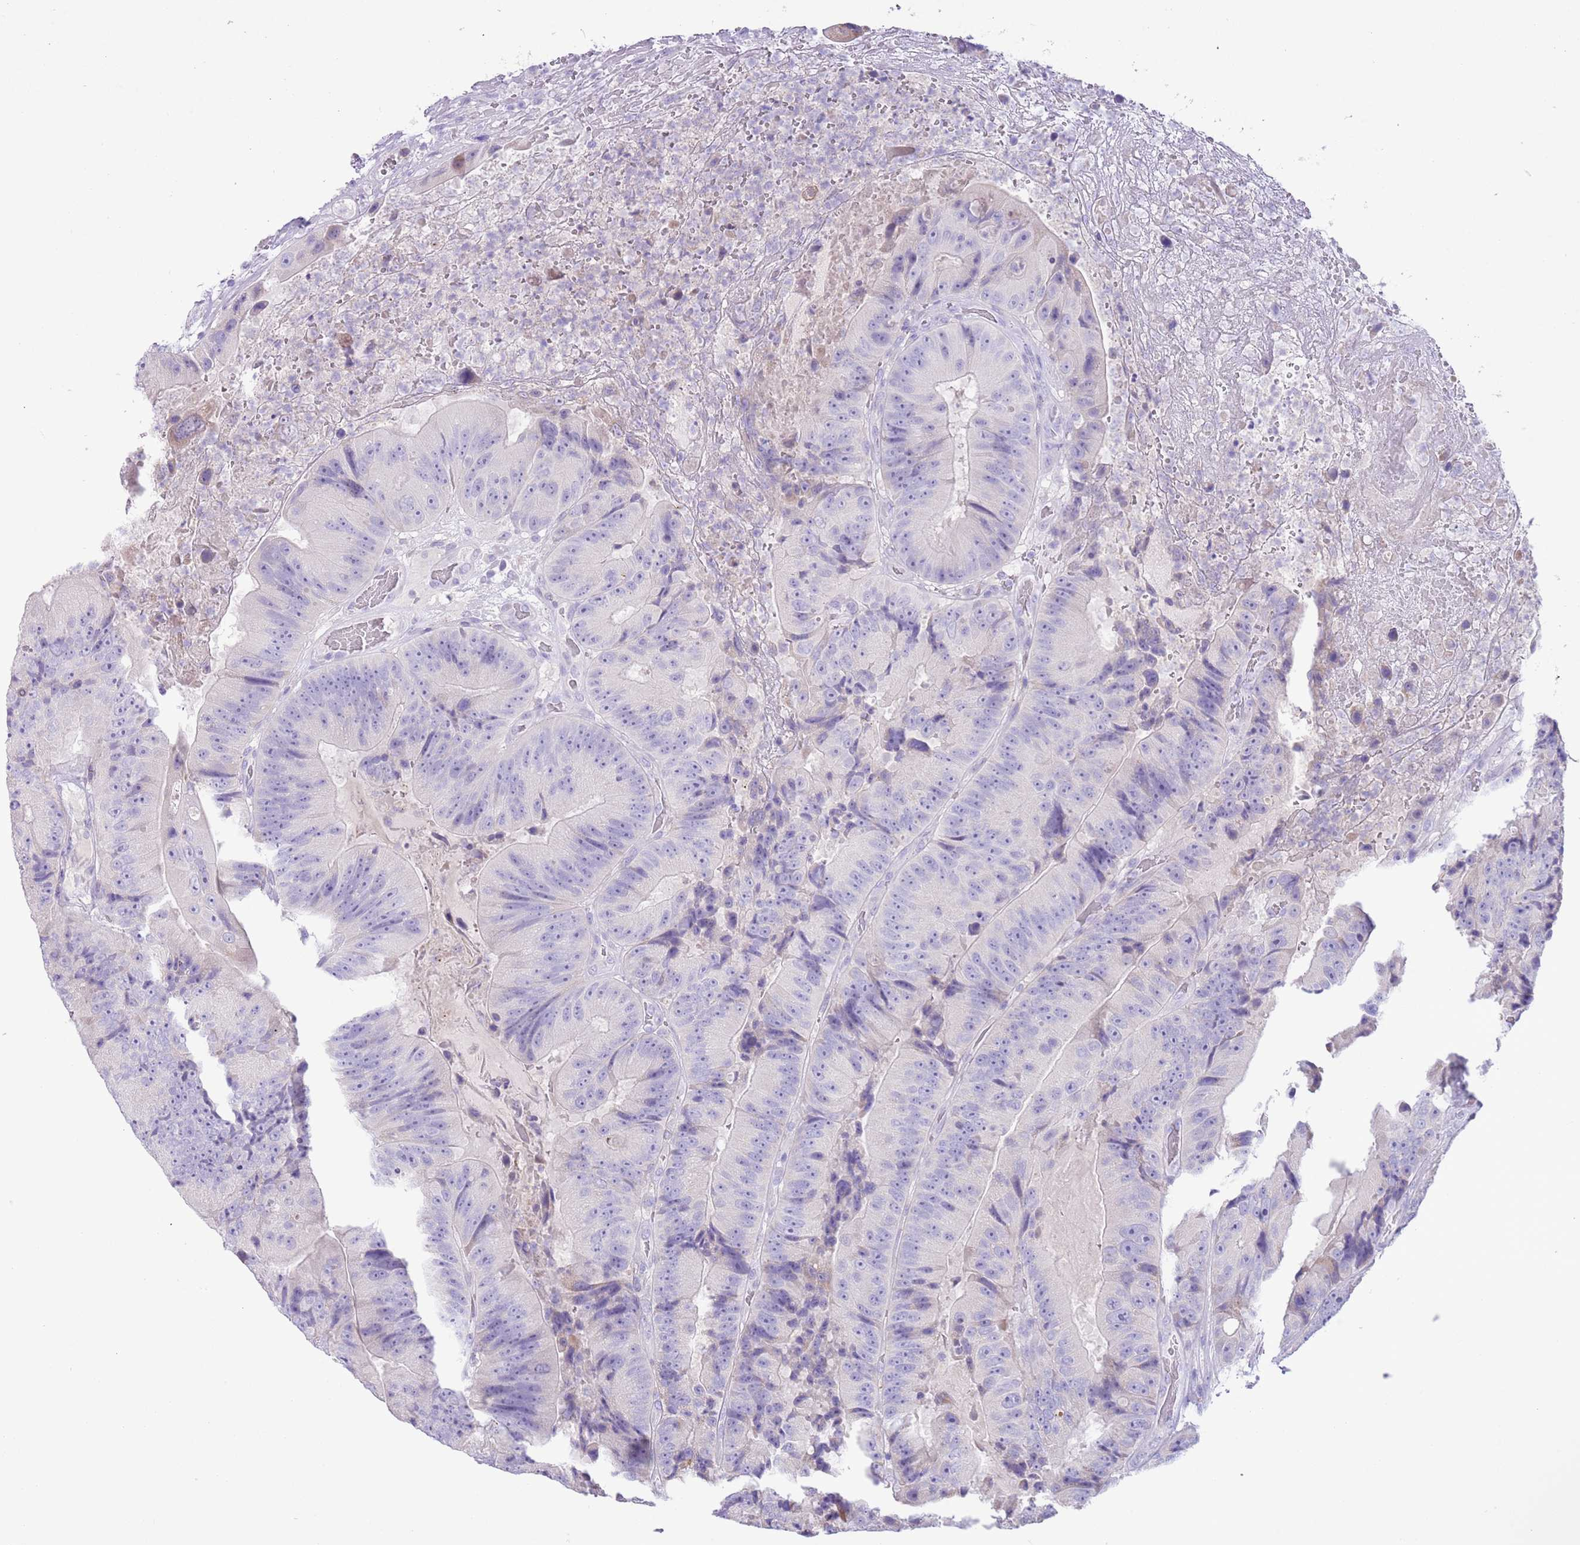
{"staining": {"intensity": "negative", "quantity": "none", "location": "none"}, "tissue": "colorectal cancer", "cell_type": "Tumor cells", "image_type": "cancer", "snomed": [{"axis": "morphology", "description": "Adenocarcinoma, NOS"}, {"axis": "topography", "description": "Colon"}], "caption": "Colorectal adenocarcinoma was stained to show a protein in brown. There is no significant expression in tumor cells. (IHC, brightfield microscopy, high magnification).", "gene": "ZNF697", "patient": {"sex": "female", "age": 86}}